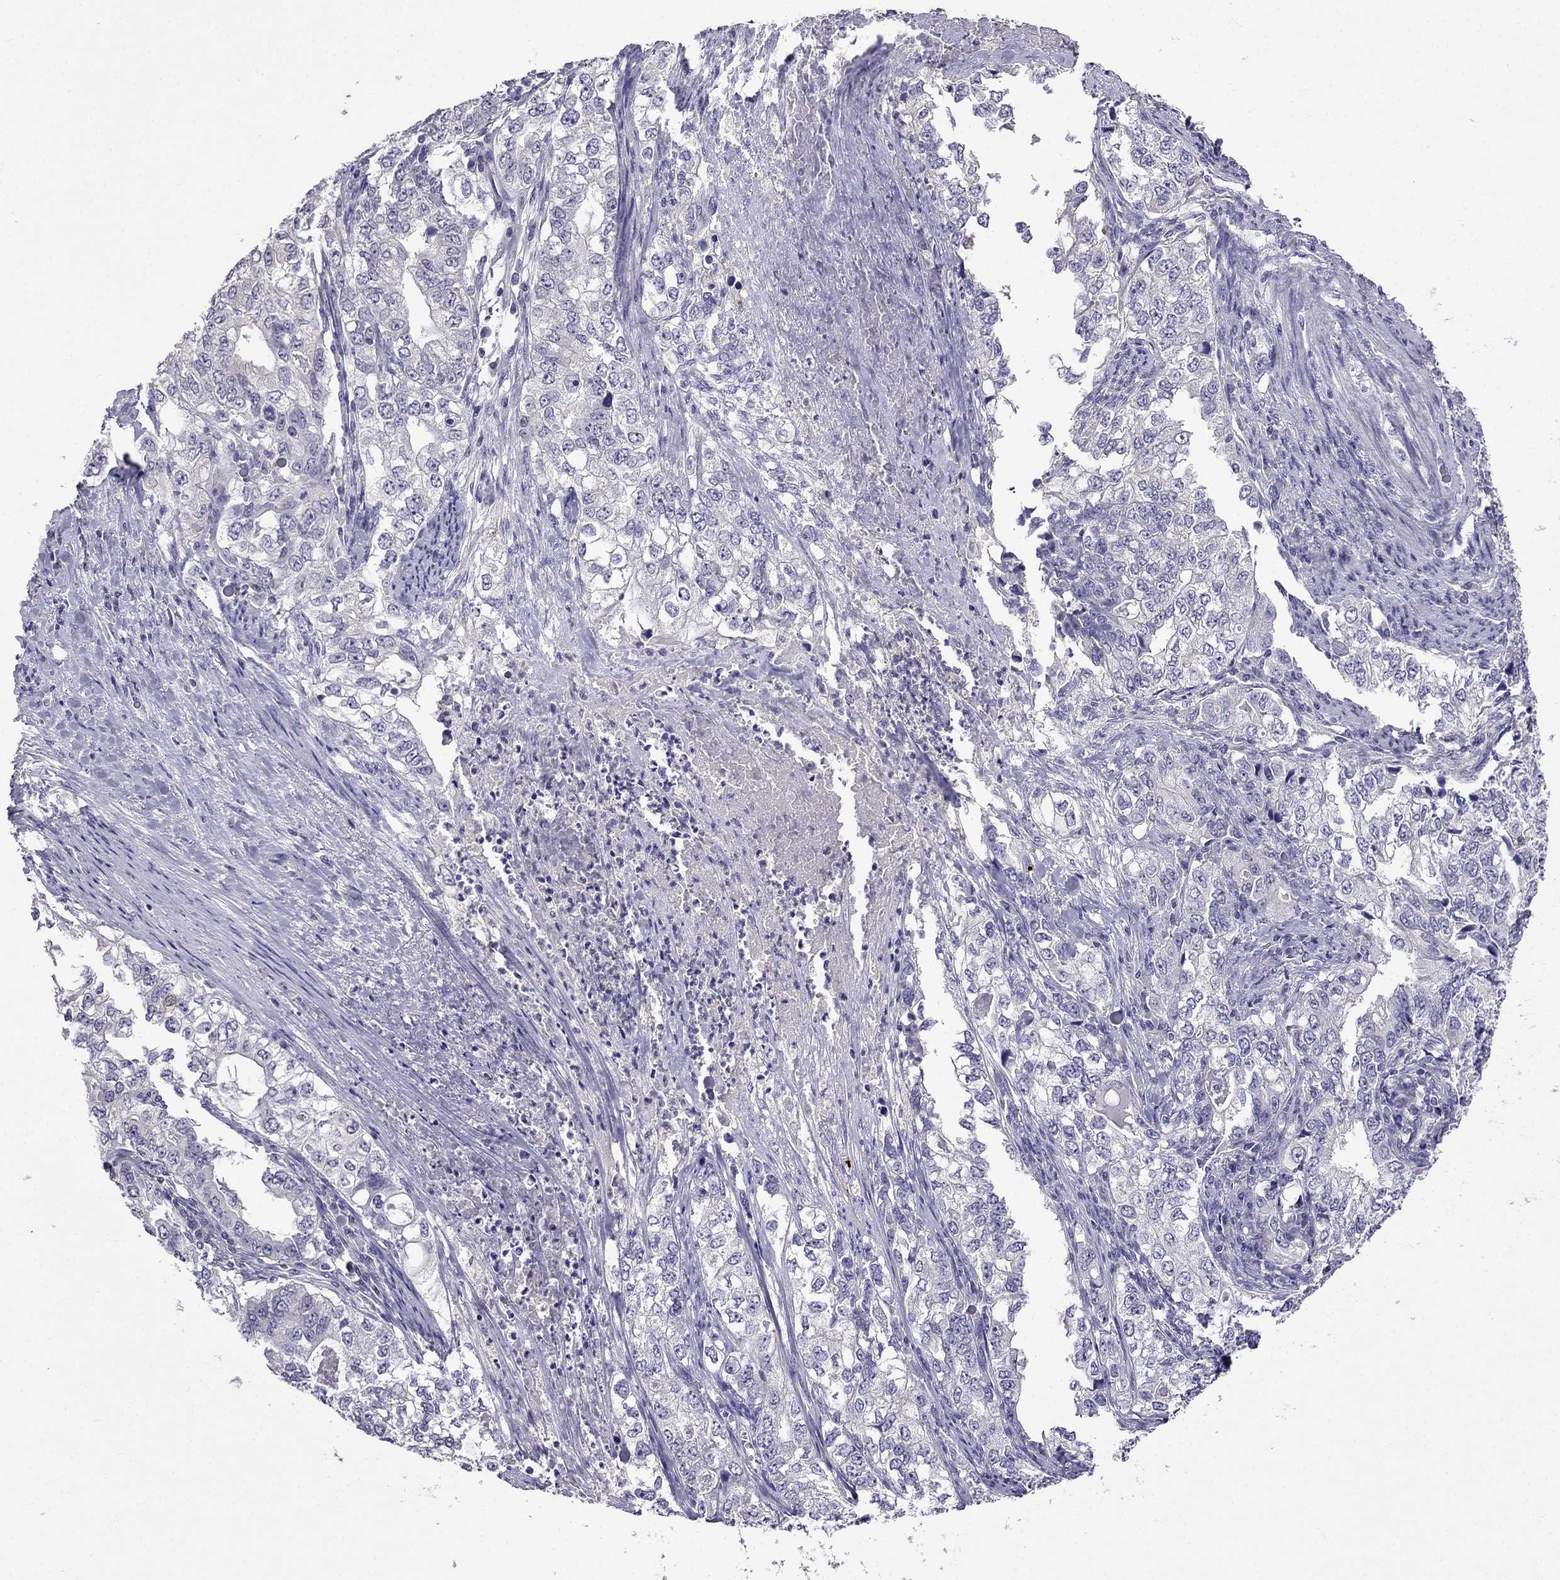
{"staining": {"intensity": "negative", "quantity": "none", "location": "none"}, "tissue": "stomach cancer", "cell_type": "Tumor cells", "image_type": "cancer", "snomed": [{"axis": "morphology", "description": "Adenocarcinoma, NOS"}, {"axis": "topography", "description": "Stomach, lower"}], "caption": "Tumor cells show no significant positivity in stomach cancer (adenocarcinoma).", "gene": "AQP9", "patient": {"sex": "female", "age": 72}}